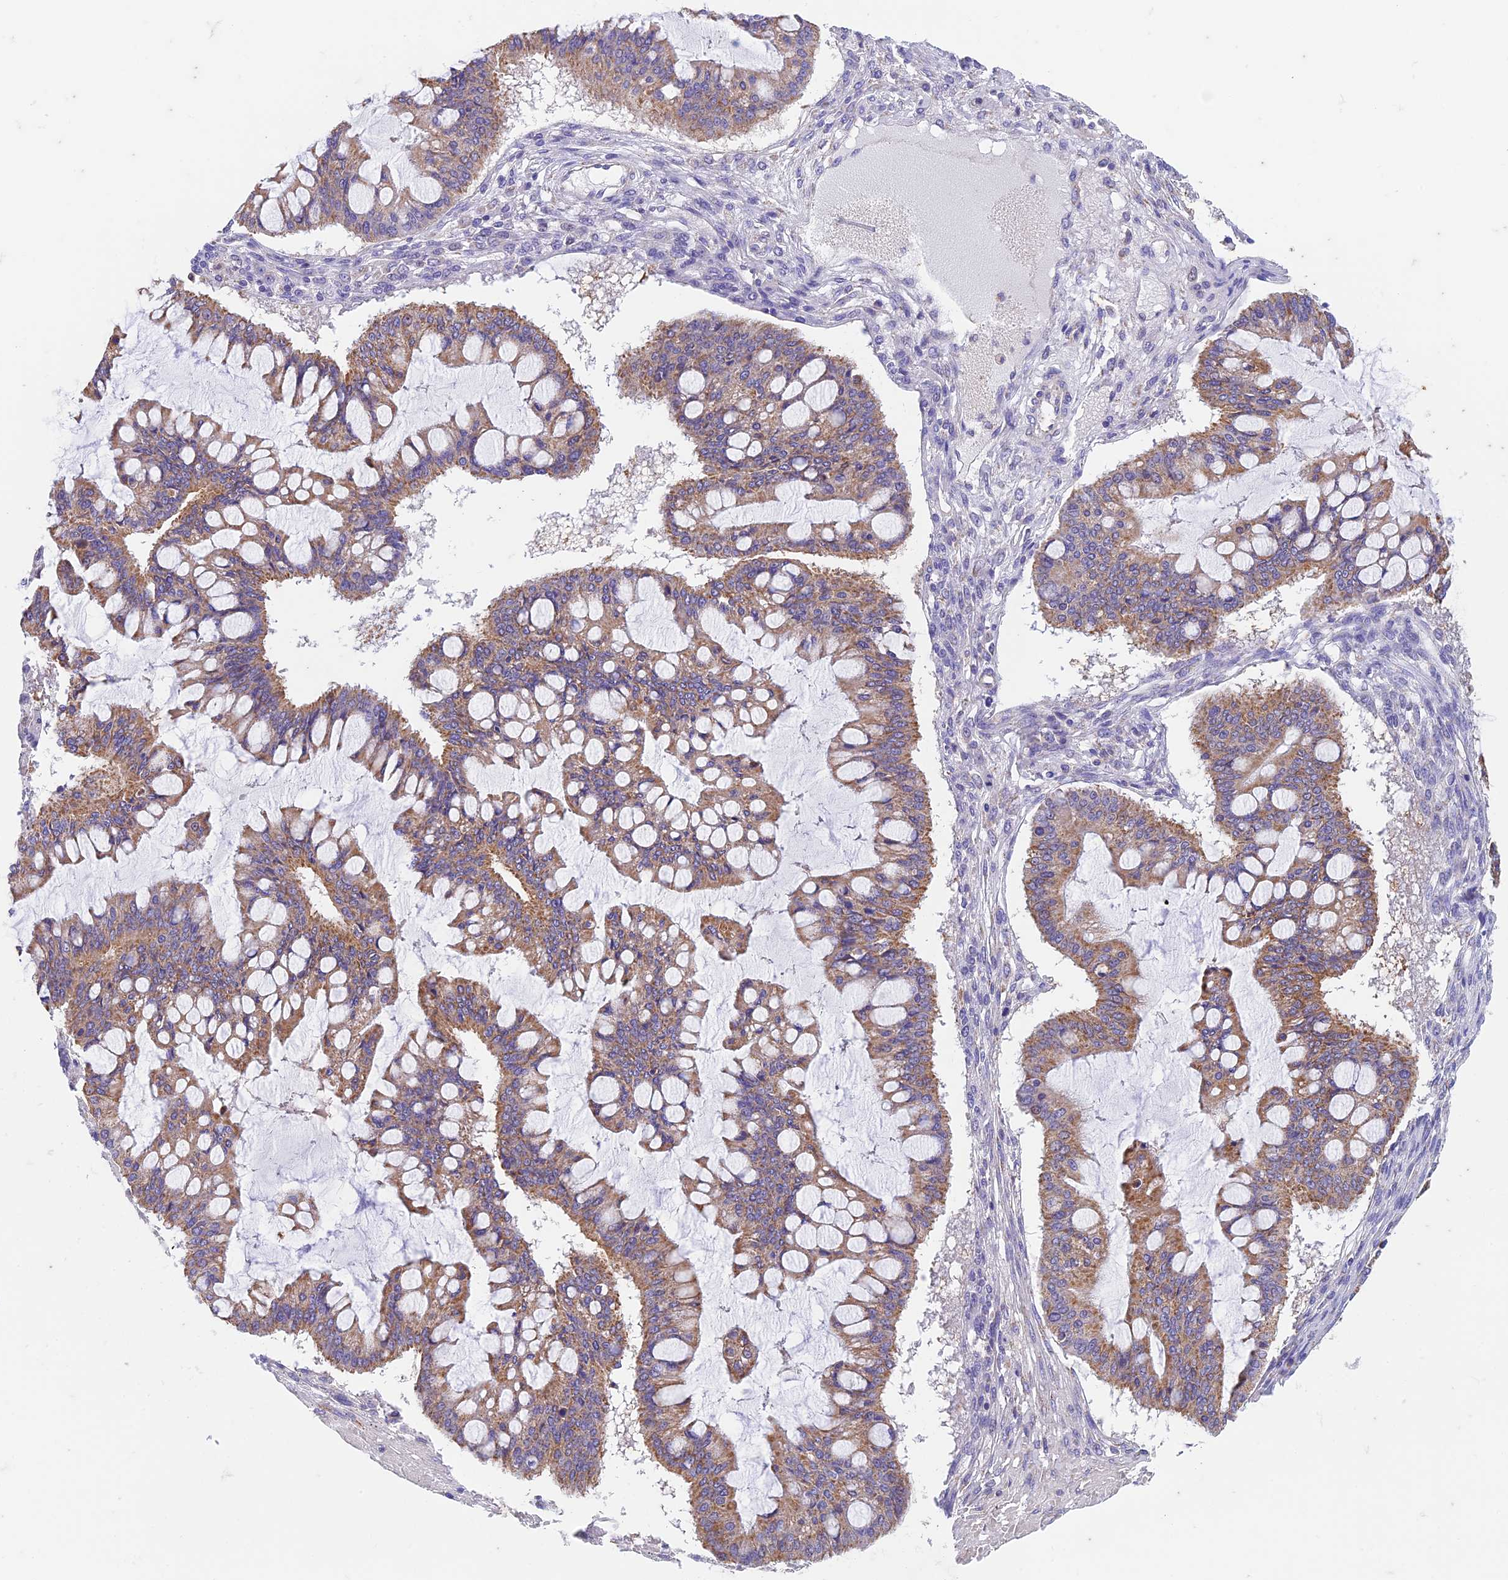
{"staining": {"intensity": "moderate", "quantity": ">75%", "location": "cytoplasmic/membranous"}, "tissue": "ovarian cancer", "cell_type": "Tumor cells", "image_type": "cancer", "snomed": [{"axis": "morphology", "description": "Cystadenocarcinoma, mucinous, NOS"}, {"axis": "topography", "description": "Ovary"}], "caption": "Ovarian mucinous cystadenocarcinoma tissue shows moderate cytoplasmic/membranous expression in about >75% of tumor cells, visualized by immunohistochemistry.", "gene": "ZNF181", "patient": {"sex": "female", "age": 73}}